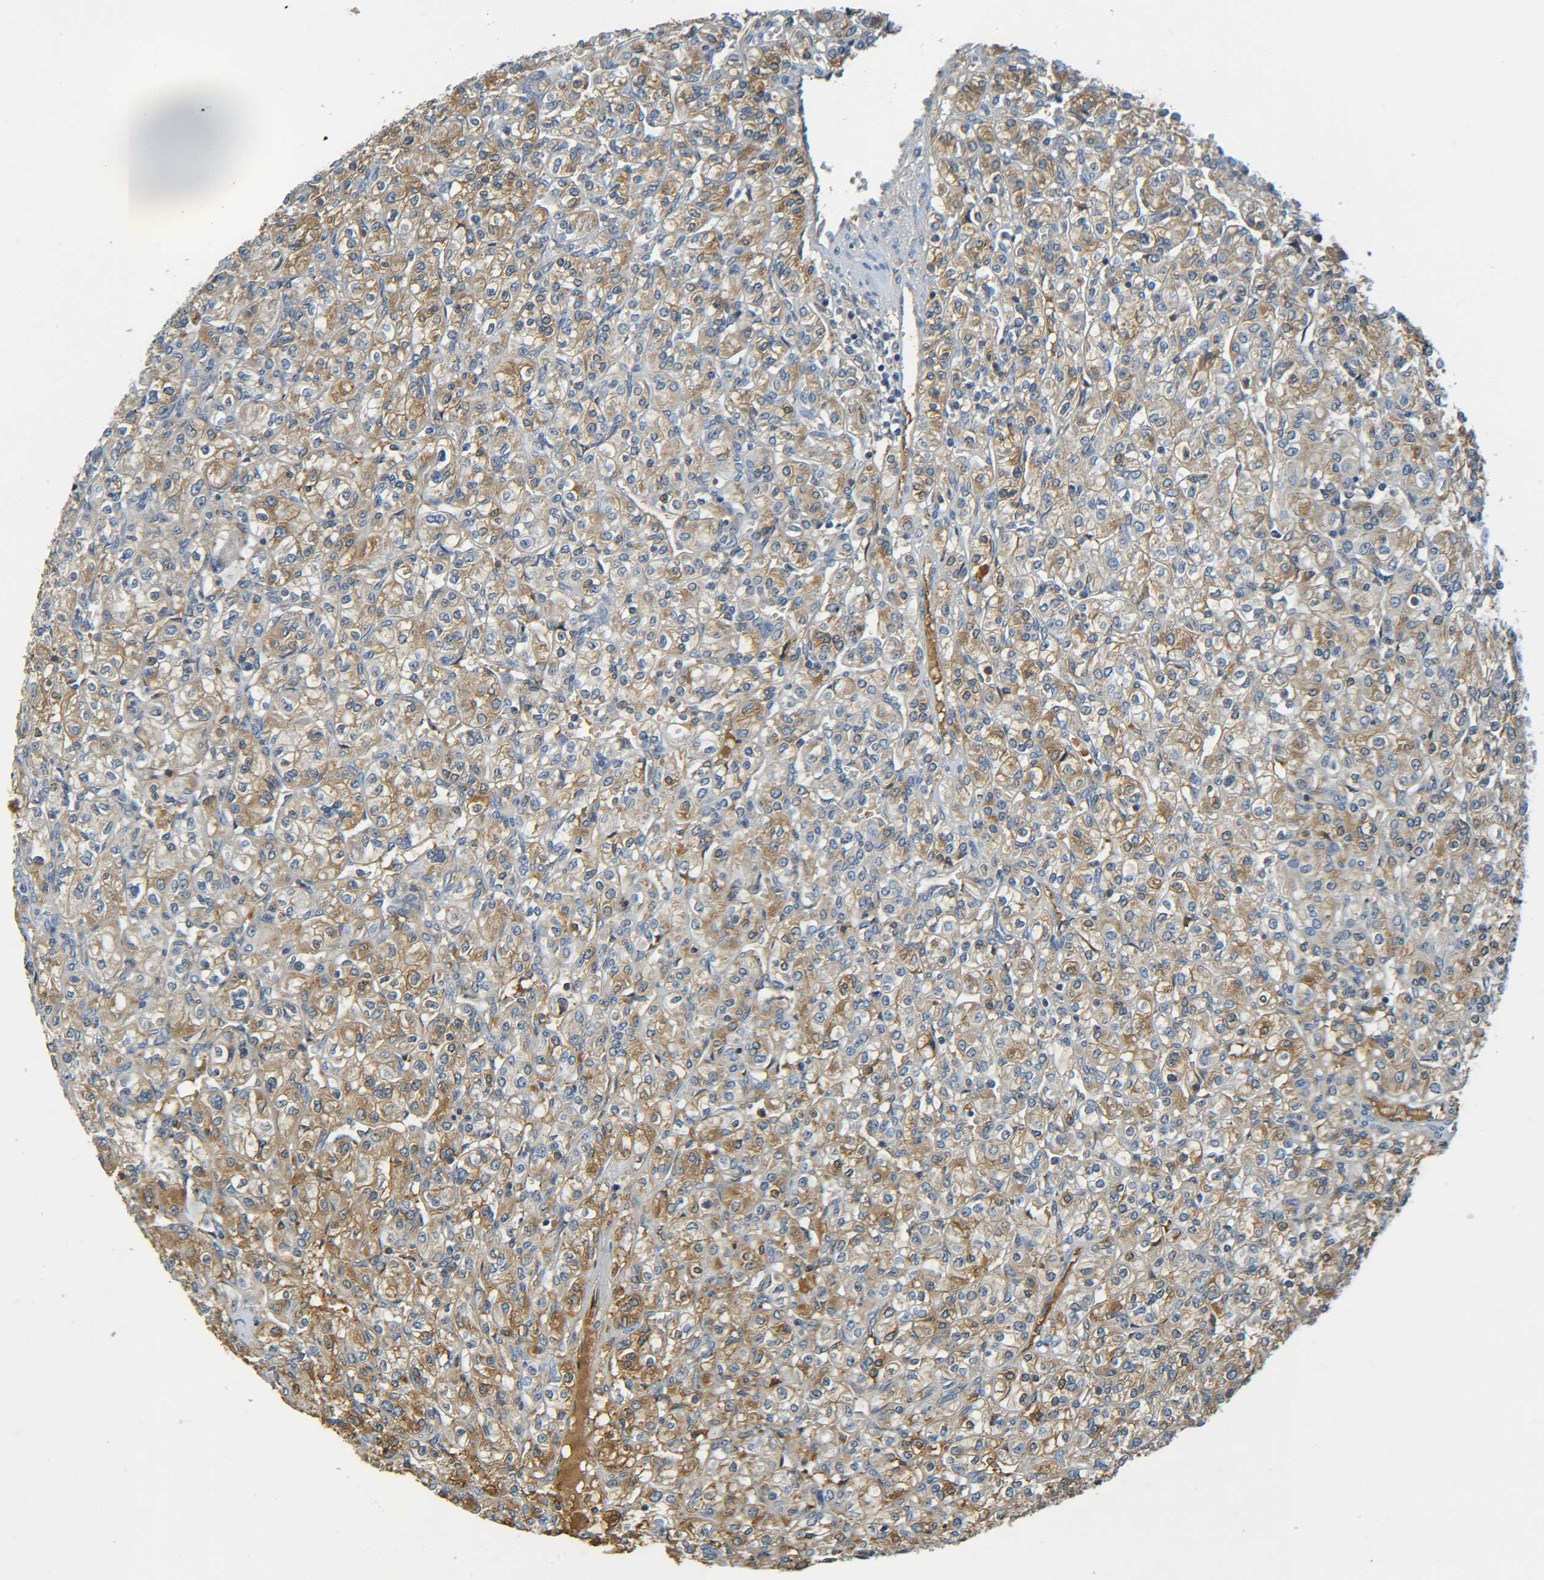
{"staining": {"intensity": "moderate", "quantity": ">75%", "location": "cytoplasmic/membranous"}, "tissue": "renal cancer", "cell_type": "Tumor cells", "image_type": "cancer", "snomed": [{"axis": "morphology", "description": "Adenocarcinoma, NOS"}, {"axis": "topography", "description": "Kidney"}], "caption": "A histopathology image showing moderate cytoplasmic/membranous expression in about >75% of tumor cells in adenocarcinoma (renal), as visualized by brown immunohistochemical staining.", "gene": "C1QA", "patient": {"sex": "male", "age": 77}}